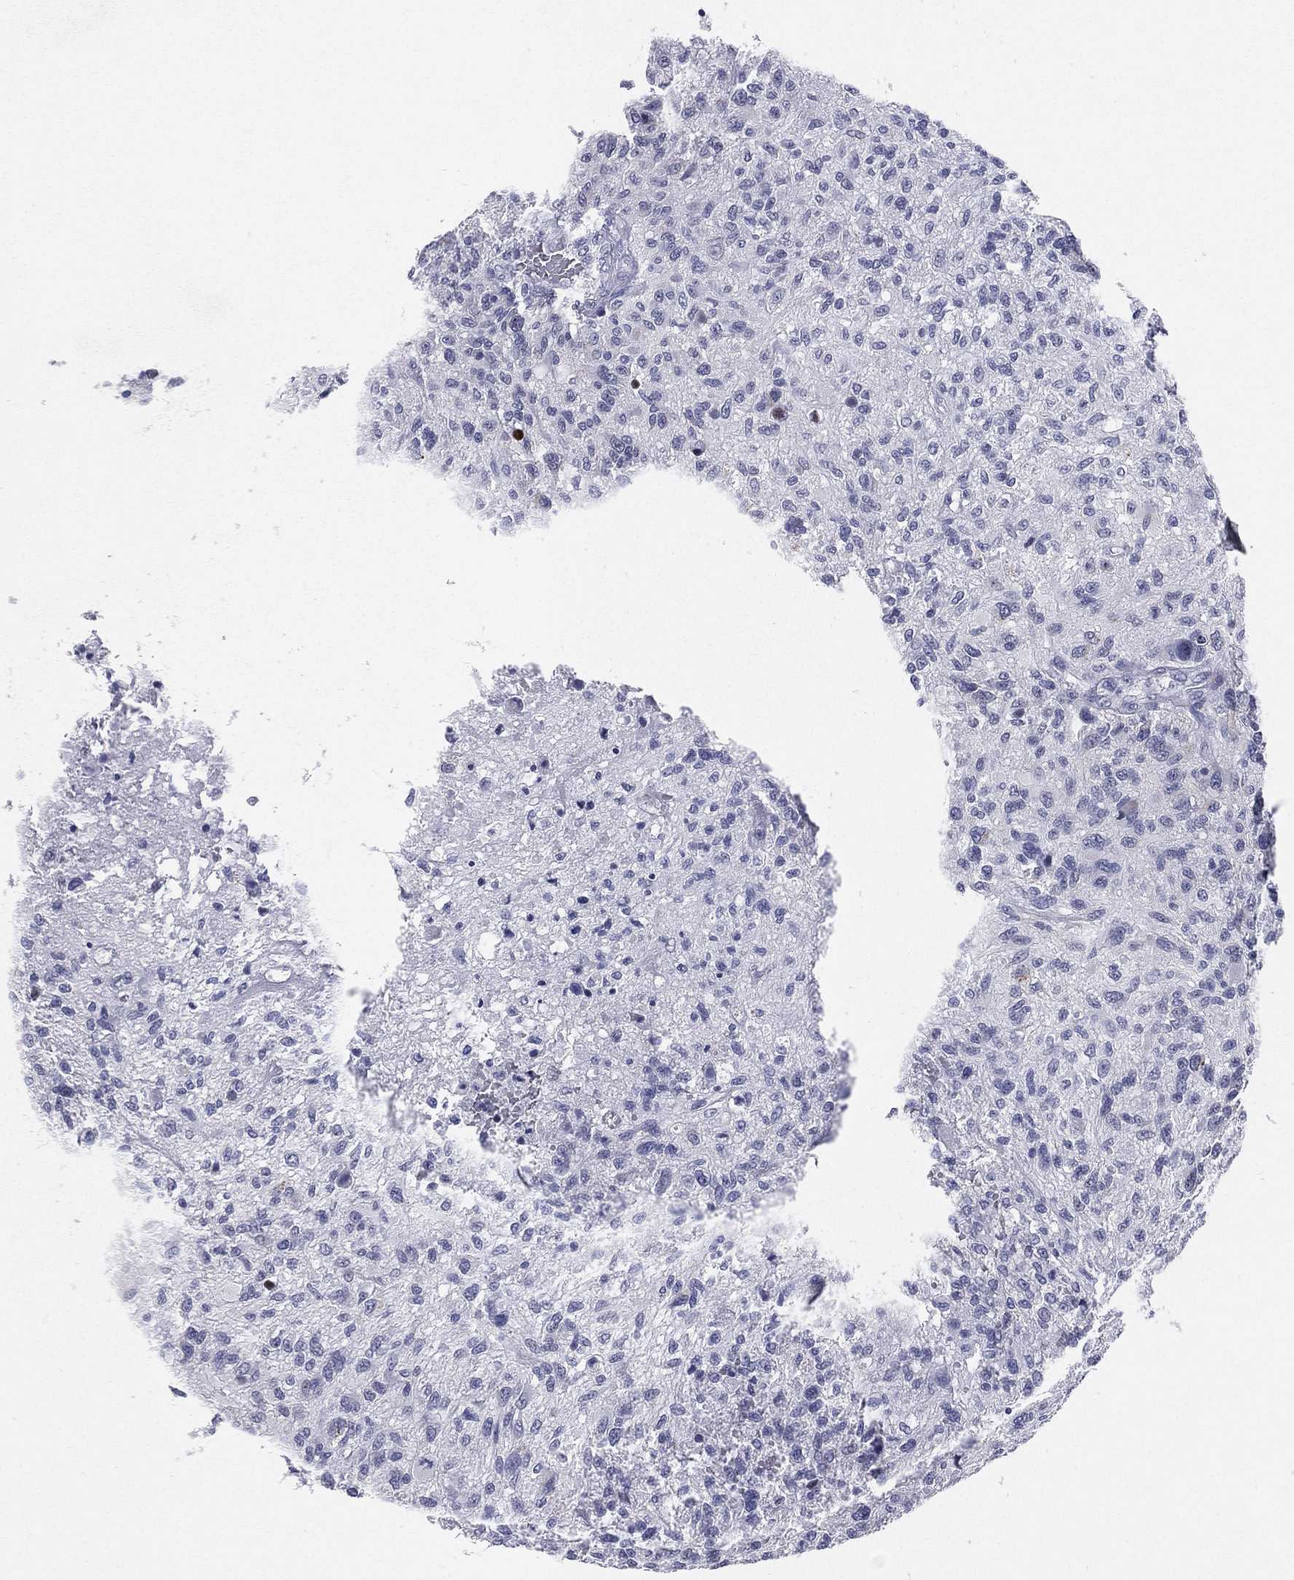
{"staining": {"intensity": "negative", "quantity": "none", "location": "none"}, "tissue": "glioma", "cell_type": "Tumor cells", "image_type": "cancer", "snomed": [{"axis": "morphology", "description": "Glioma, malignant, High grade"}, {"axis": "topography", "description": "Brain"}], "caption": "IHC histopathology image of neoplastic tissue: human glioma stained with DAB exhibits no significant protein positivity in tumor cells. The staining was performed using DAB (3,3'-diaminobenzidine) to visualize the protein expression in brown, while the nuclei were stained in blue with hematoxylin (Magnification: 20x).", "gene": "HLA-DOA", "patient": {"sex": "male", "age": 47}}